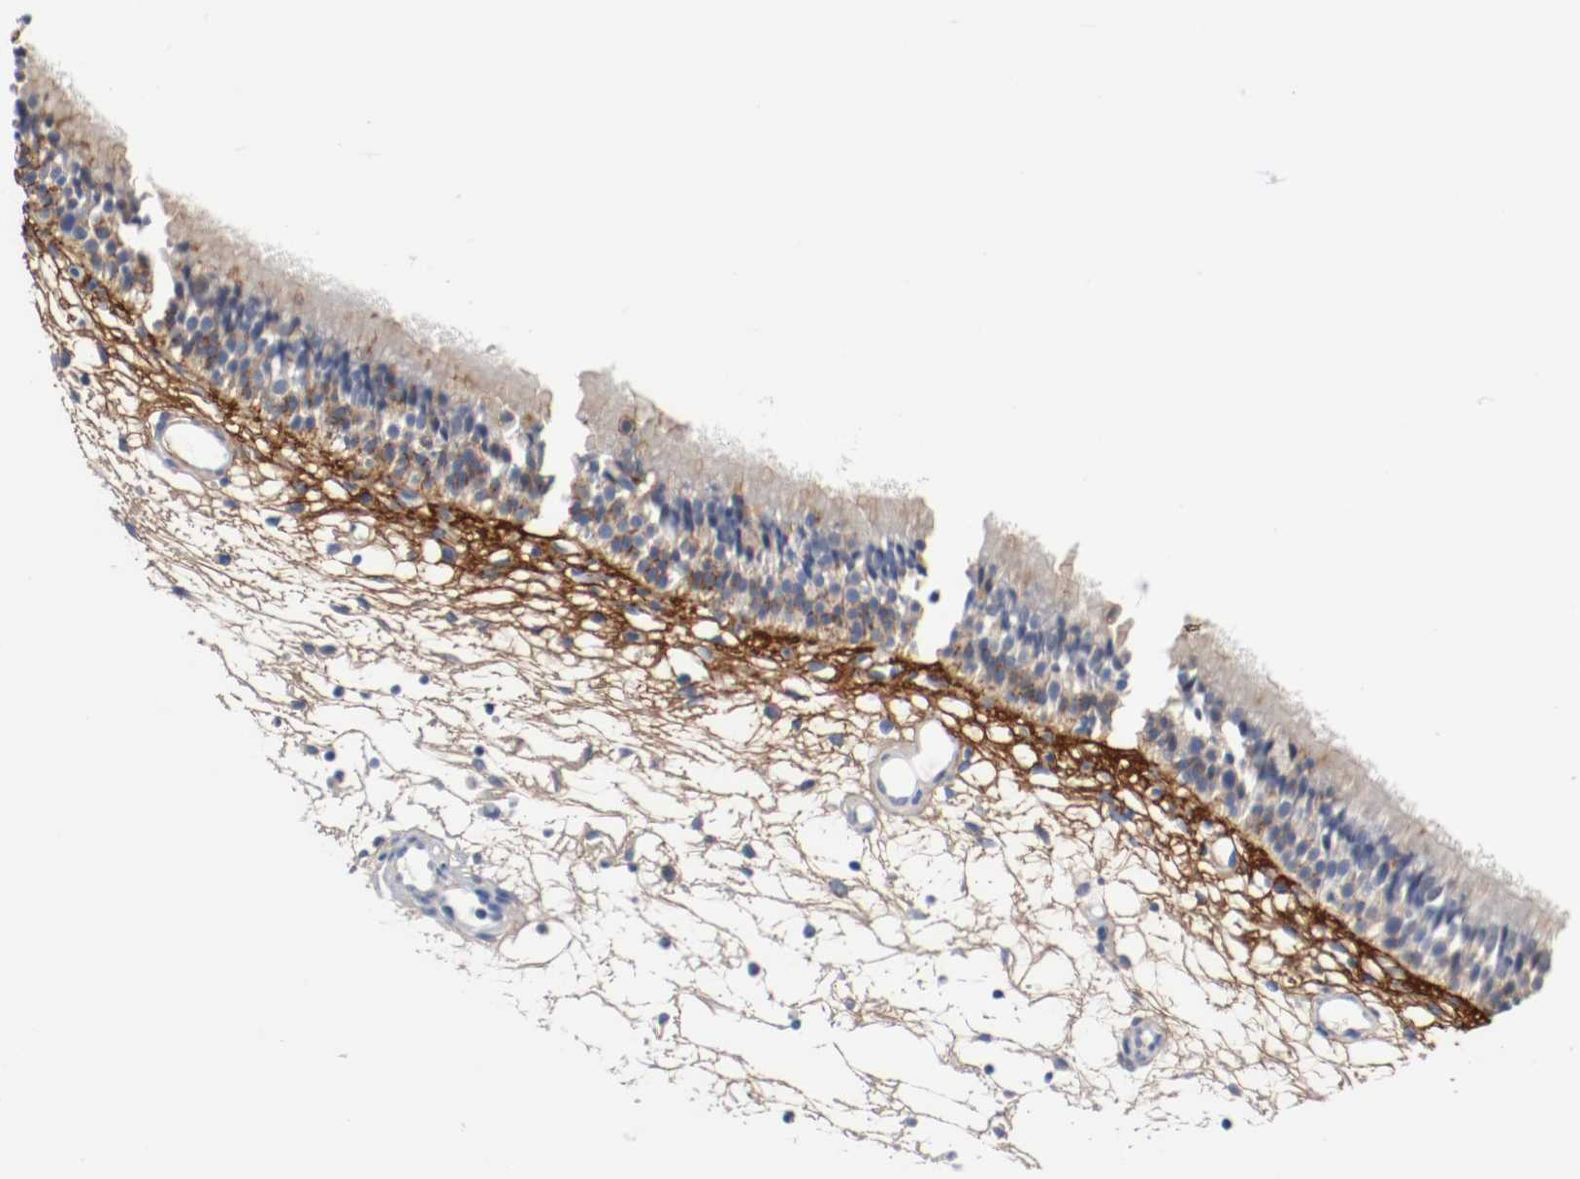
{"staining": {"intensity": "moderate", "quantity": "<25%", "location": "cytoplasmic/membranous"}, "tissue": "nasopharynx", "cell_type": "Respiratory epithelial cells", "image_type": "normal", "snomed": [{"axis": "morphology", "description": "Normal tissue, NOS"}, {"axis": "topography", "description": "Nasopharynx"}], "caption": "The histopathology image reveals staining of unremarkable nasopharynx, revealing moderate cytoplasmic/membranous protein positivity (brown color) within respiratory epithelial cells. (DAB = brown stain, brightfield microscopy at high magnification).", "gene": "TNC", "patient": {"sex": "female", "age": 54}}